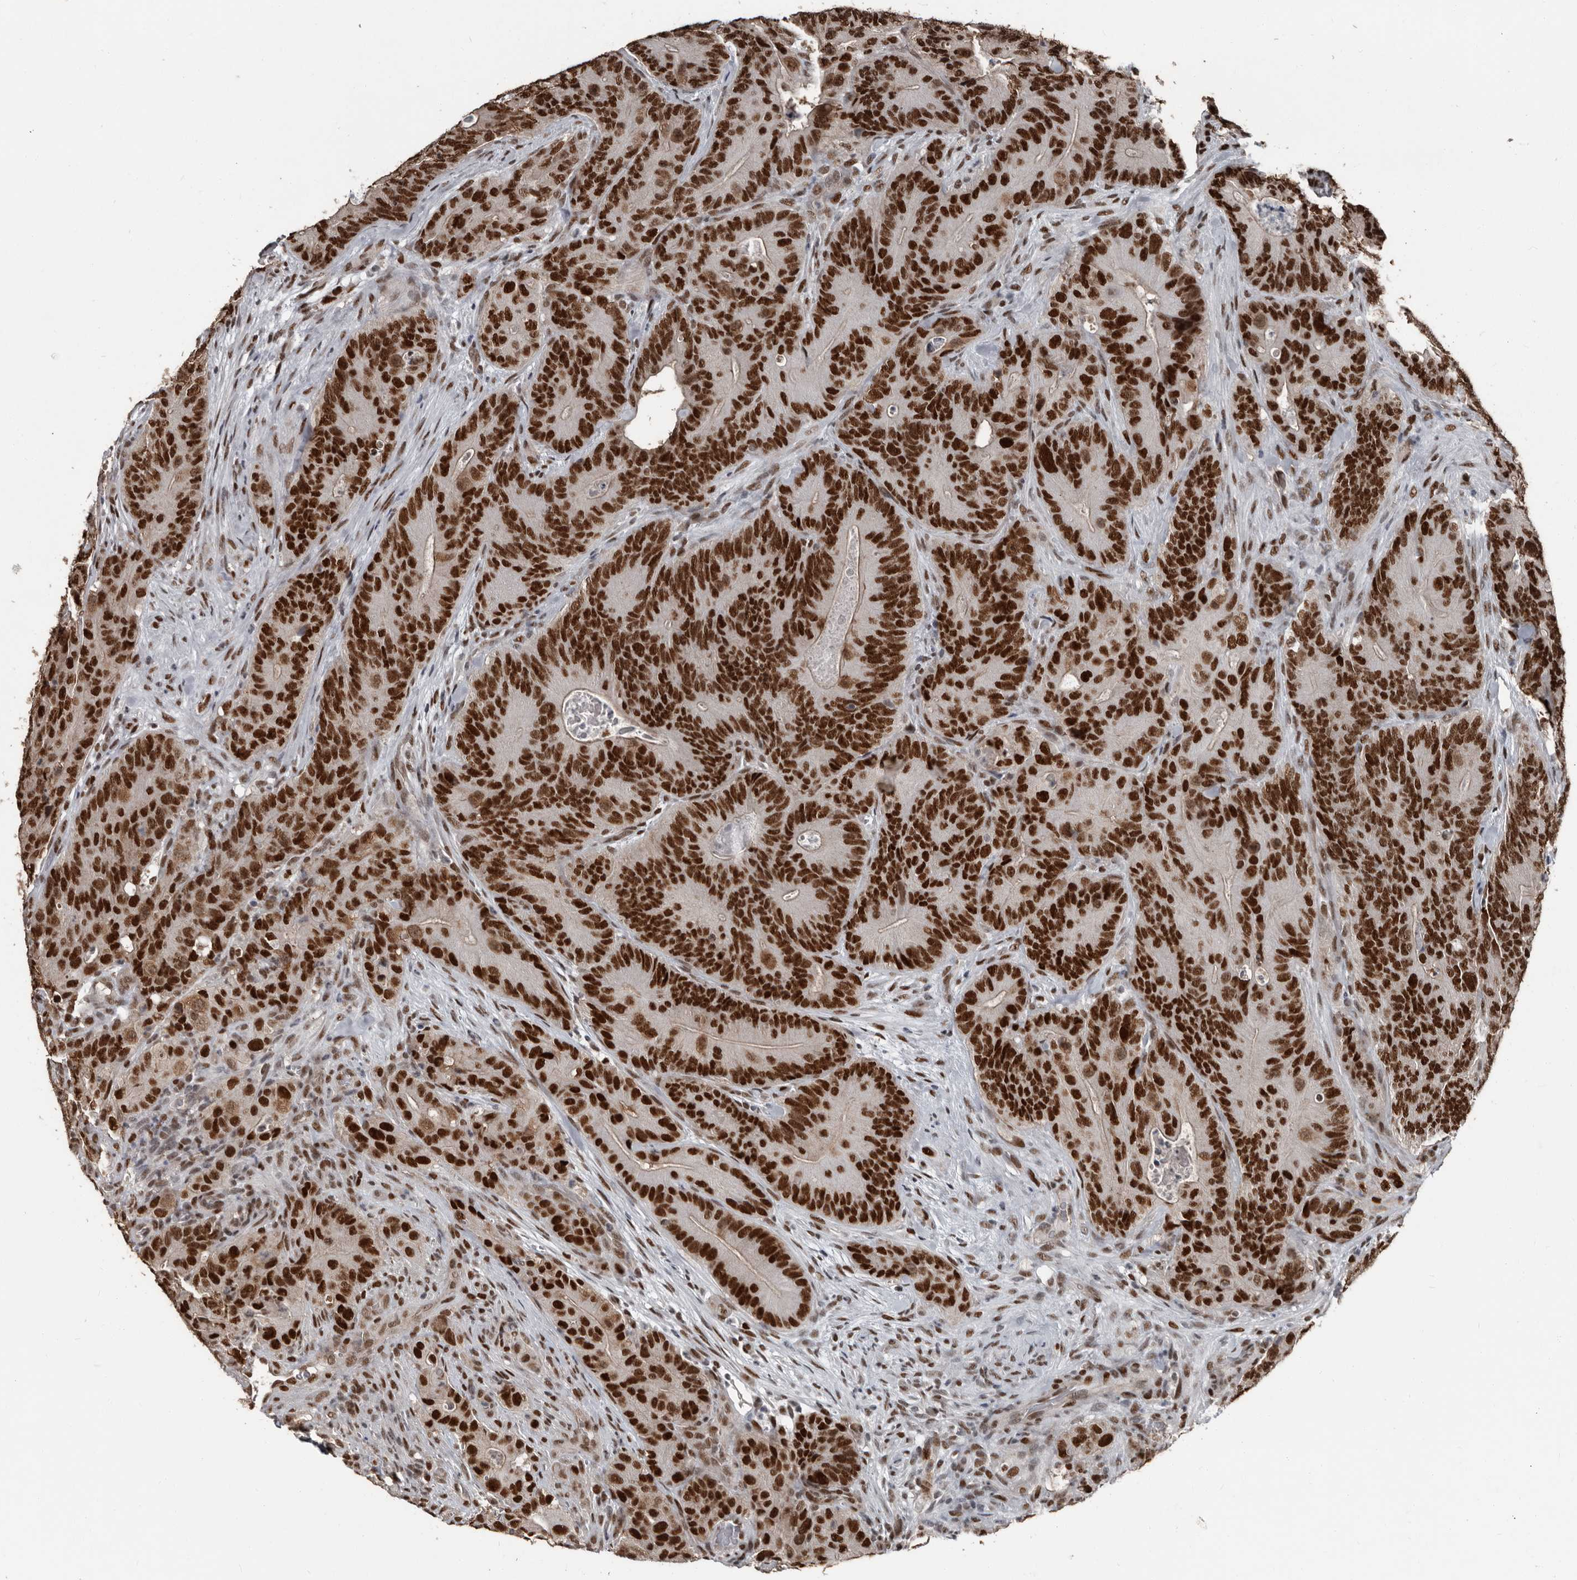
{"staining": {"intensity": "strong", "quantity": ">75%", "location": "nuclear"}, "tissue": "colorectal cancer", "cell_type": "Tumor cells", "image_type": "cancer", "snomed": [{"axis": "morphology", "description": "Normal tissue, NOS"}, {"axis": "topography", "description": "Colon"}], "caption": "A photomicrograph of human colorectal cancer stained for a protein displays strong nuclear brown staining in tumor cells.", "gene": "CHD1L", "patient": {"sex": "female", "age": 82}}